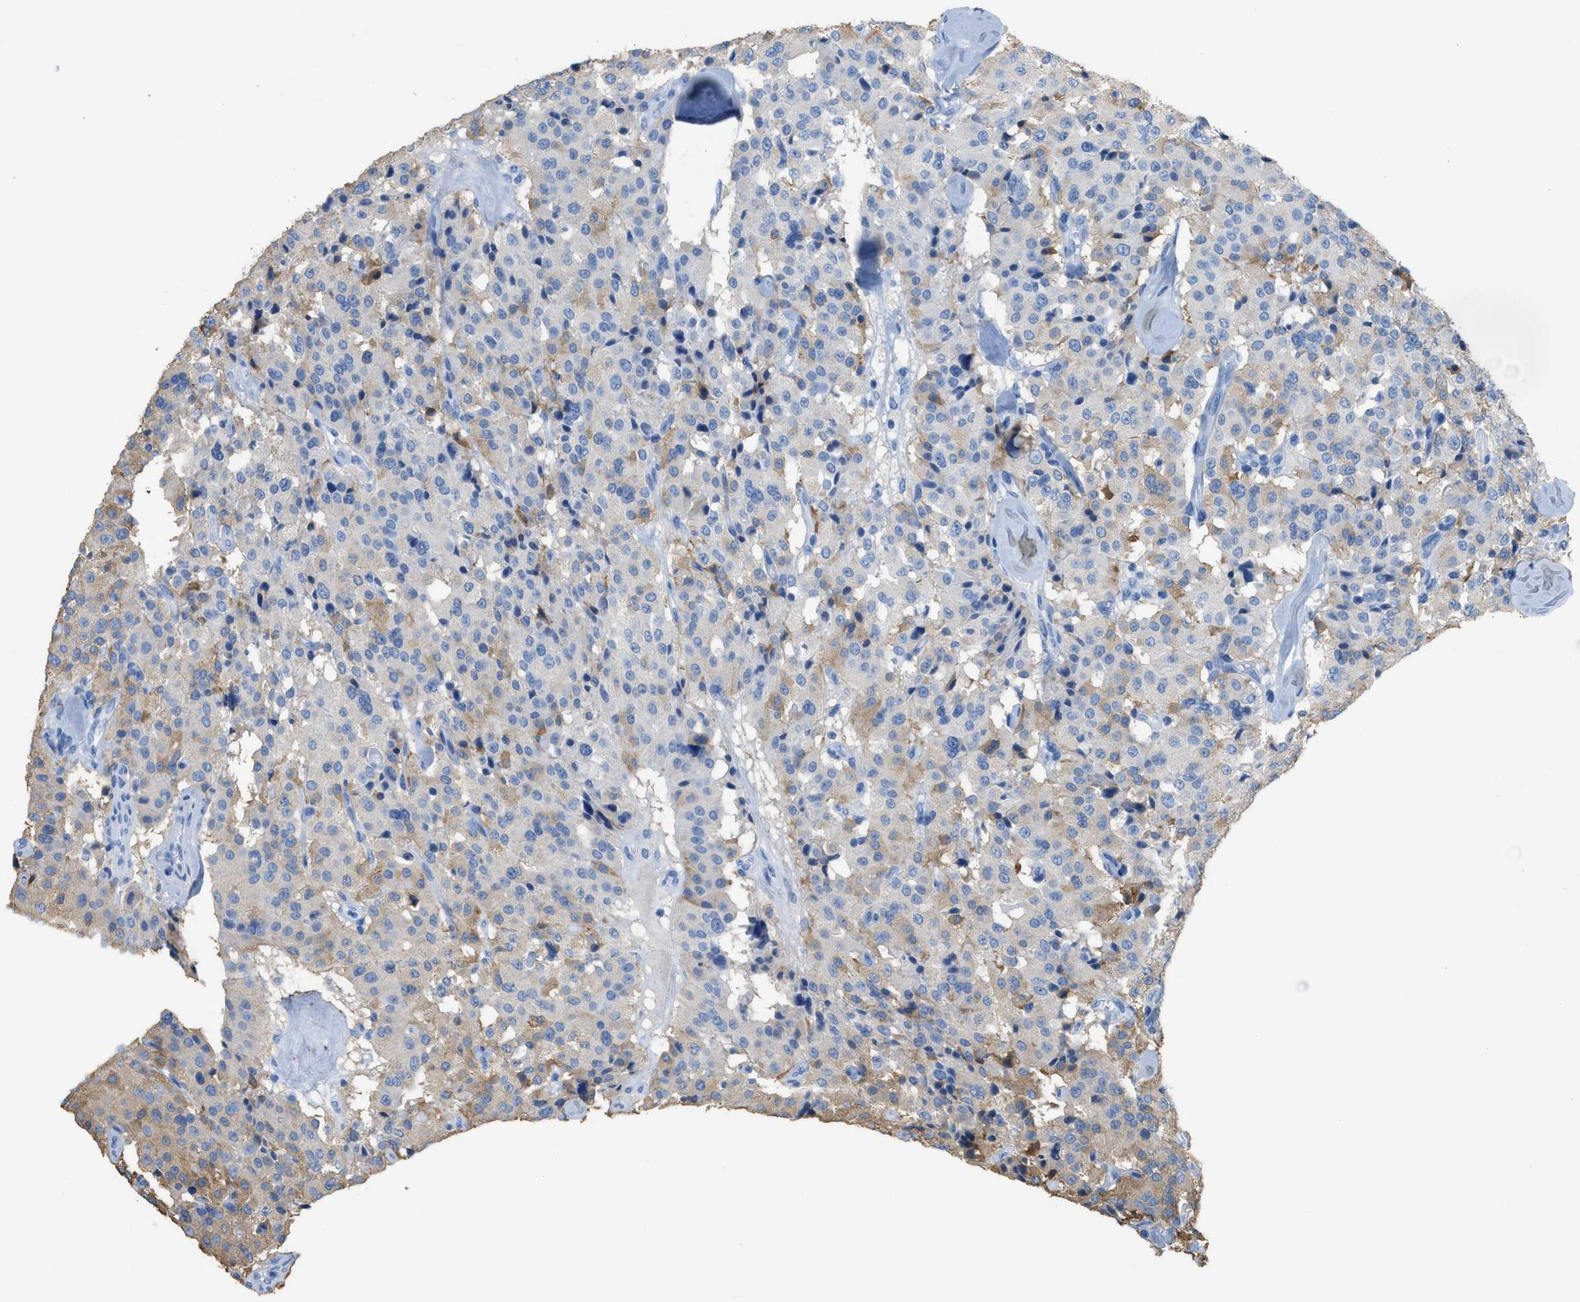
{"staining": {"intensity": "moderate", "quantity": "<25%", "location": "cytoplasmic/membranous"}, "tissue": "carcinoid", "cell_type": "Tumor cells", "image_type": "cancer", "snomed": [{"axis": "morphology", "description": "Carcinoid, malignant, NOS"}, {"axis": "topography", "description": "Lung"}], "caption": "High-magnification brightfield microscopy of carcinoid stained with DAB (3,3'-diaminobenzidine) (brown) and counterstained with hematoxylin (blue). tumor cells exhibit moderate cytoplasmic/membranous expression is seen in about<25% of cells. The staining was performed using DAB, with brown indicating positive protein expression. Nuclei are stained blue with hematoxylin.", "gene": "ASGR1", "patient": {"sex": "male", "age": 30}}